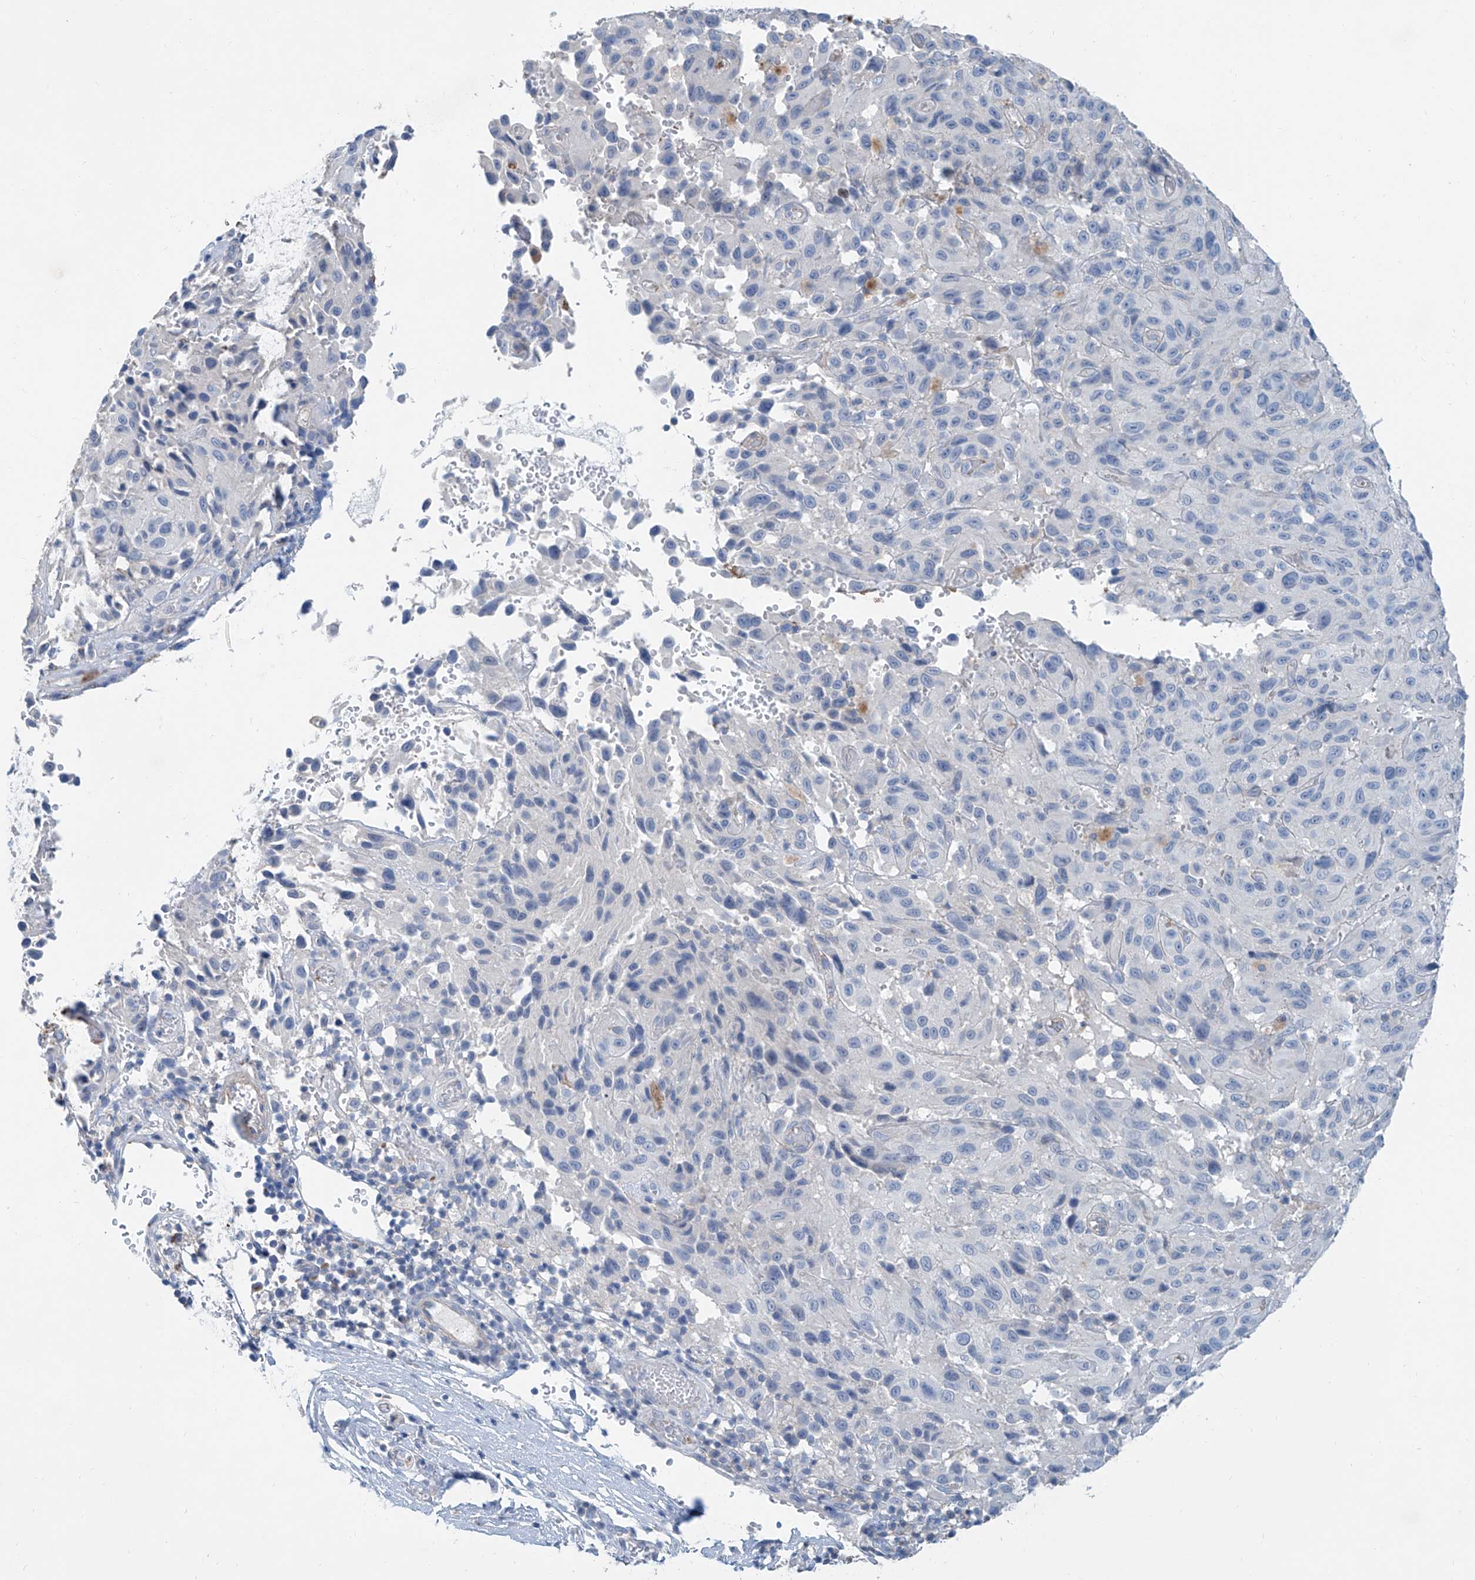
{"staining": {"intensity": "negative", "quantity": "none", "location": "none"}, "tissue": "melanoma", "cell_type": "Tumor cells", "image_type": "cancer", "snomed": [{"axis": "morphology", "description": "Malignant melanoma, NOS"}, {"axis": "topography", "description": "Skin"}], "caption": "Immunohistochemistry (IHC) of melanoma reveals no staining in tumor cells. (Immunohistochemistry, brightfield microscopy, high magnification).", "gene": "ANKRD34A", "patient": {"sex": "male", "age": 66}}